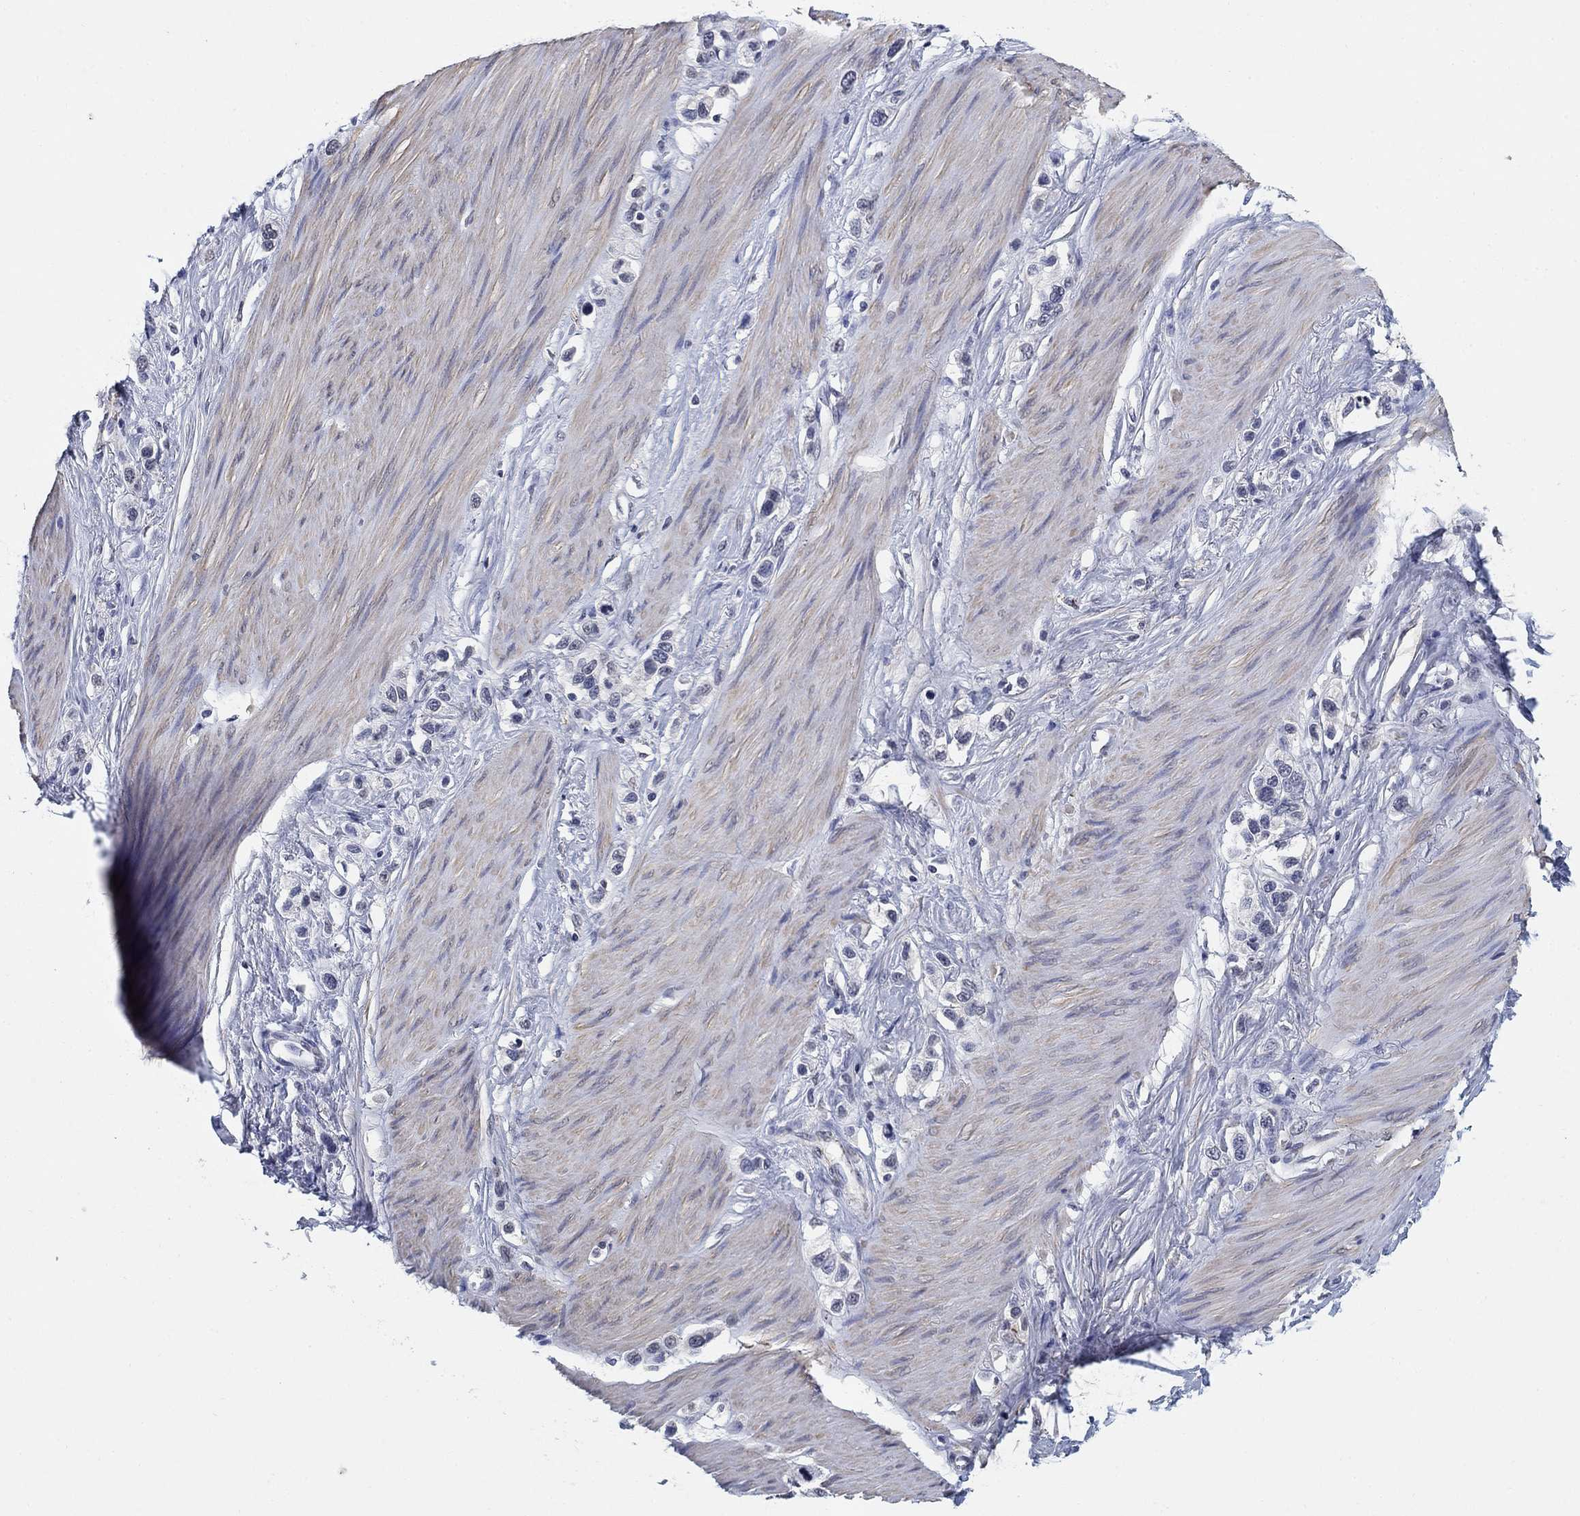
{"staining": {"intensity": "negative", "quantity": "none", "location": "none"}, "tissue": "stomach cancer", "cell_type": "Tumor cells", "image_type": "cancer", "snomed": [{"axis": "morphology", "description": "Normal tissue, NOS"}, {"axis": "morphology", "description": "Adenocarcinoma, NOS"}, {"axis": "morphology", "description": "Adenocarcinoma, High grade"}, {"axis": "topography", "description": "Stomach, upper"}, {"axis": "topography", "description": "Stomach"}], "caption": "This is an IHC micrograph of human stomach adenocarcinoma. There is no staining in tumor cells.", "gene": "OTUB2", "patient": {"sex": "female", "age": 65}}